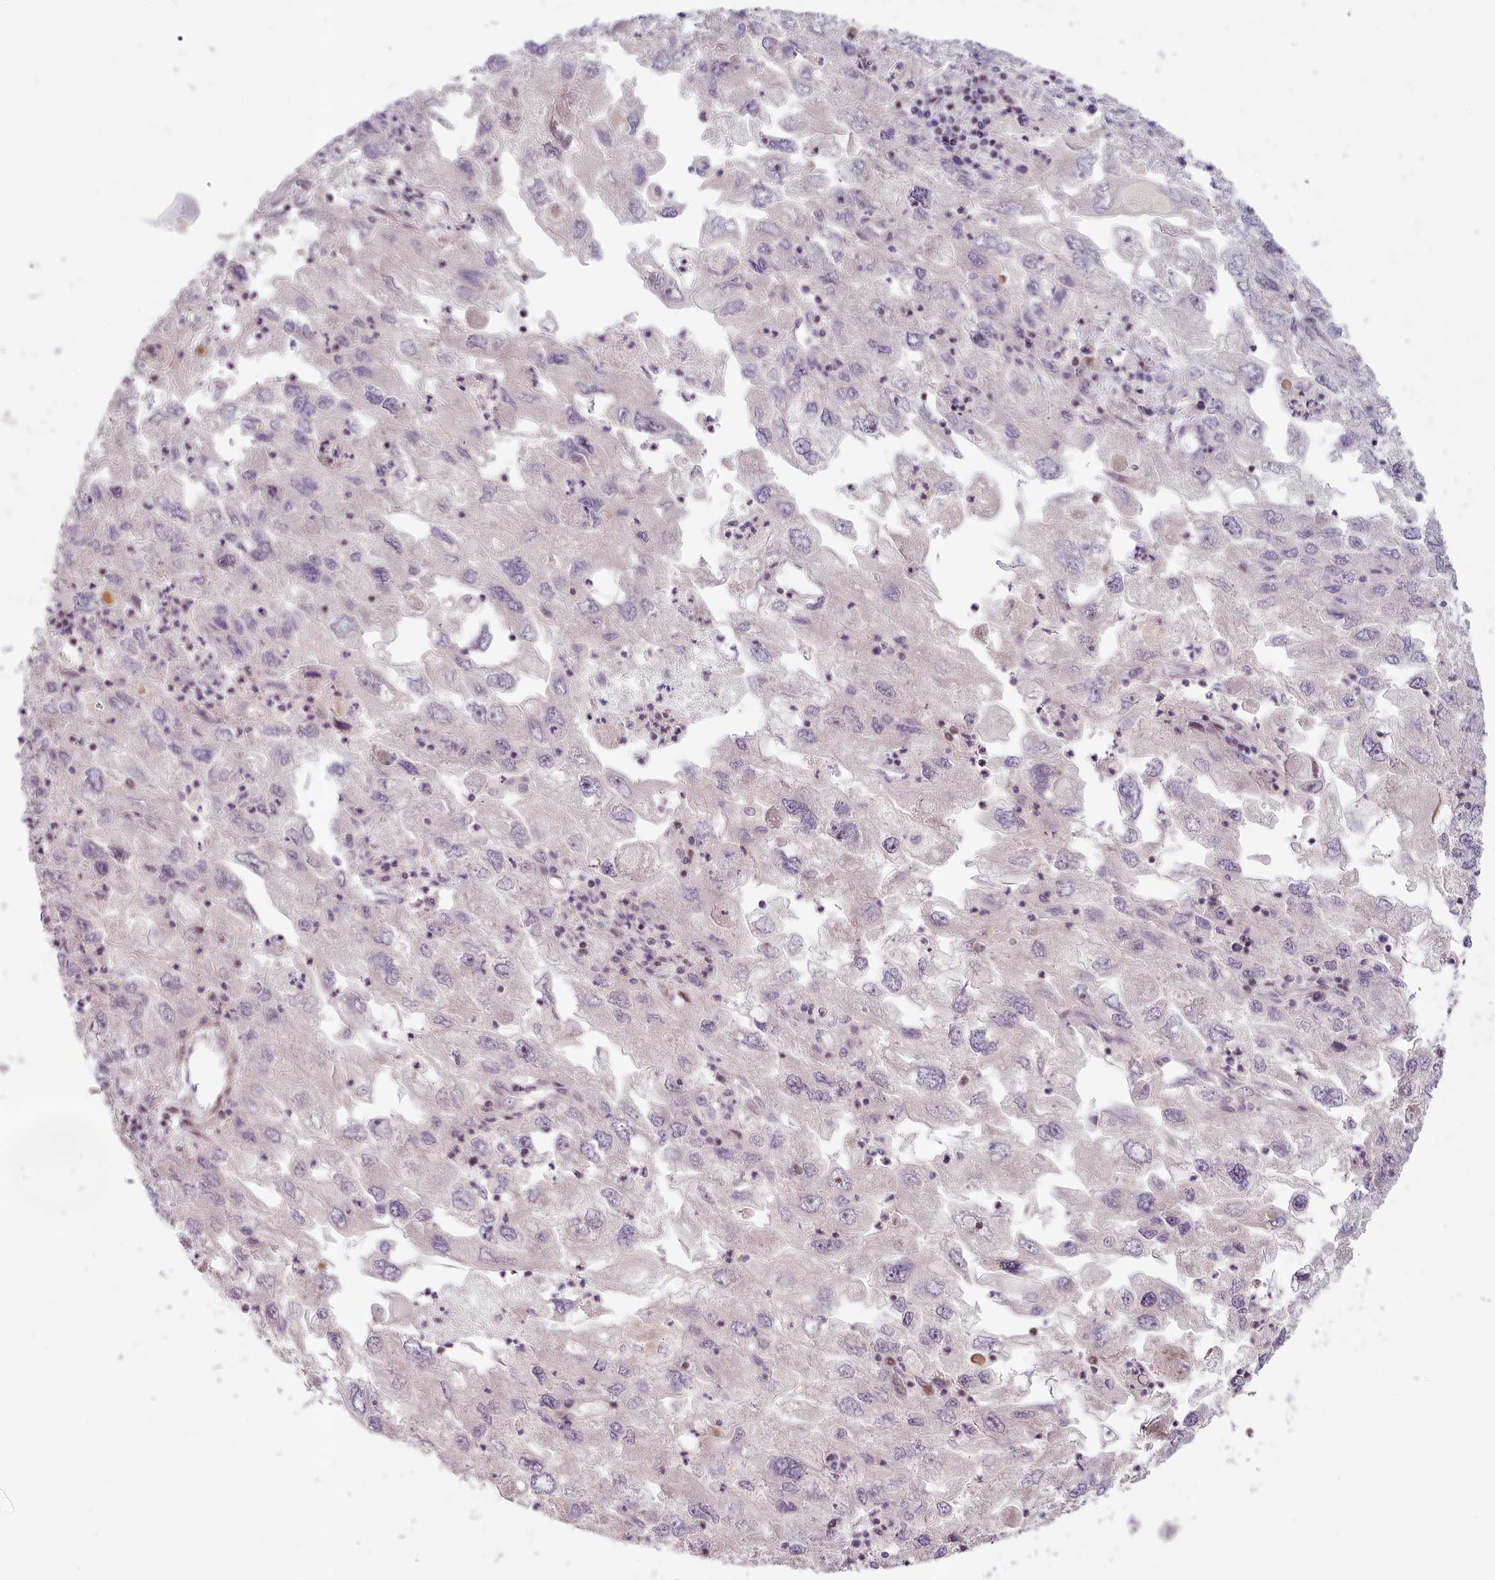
{"staining": {"intensity": "negative", "quantity": "none", "location": "none"}, "tissue": "endometrial cancer", "cell_type": "Tumor cells", "image_type": "cancer", "snomed": [{"axis": "morphology", "description": "Adenocarcinoma, NOS"}, {"axis": "topography", "description": "Endometrium"}], "caption": "This micrograph is of endometrial cancer (adenocarcinoma) stained with immunohistochemistry (IHC) to label a protein in brown with the nuclei are counter-stained blue. There is no staining in tumor cells. (IHC, brightfield microscopy, high magnification).", "gene": "FAM204A", "patient": {"sex": "female", "age": 49}}